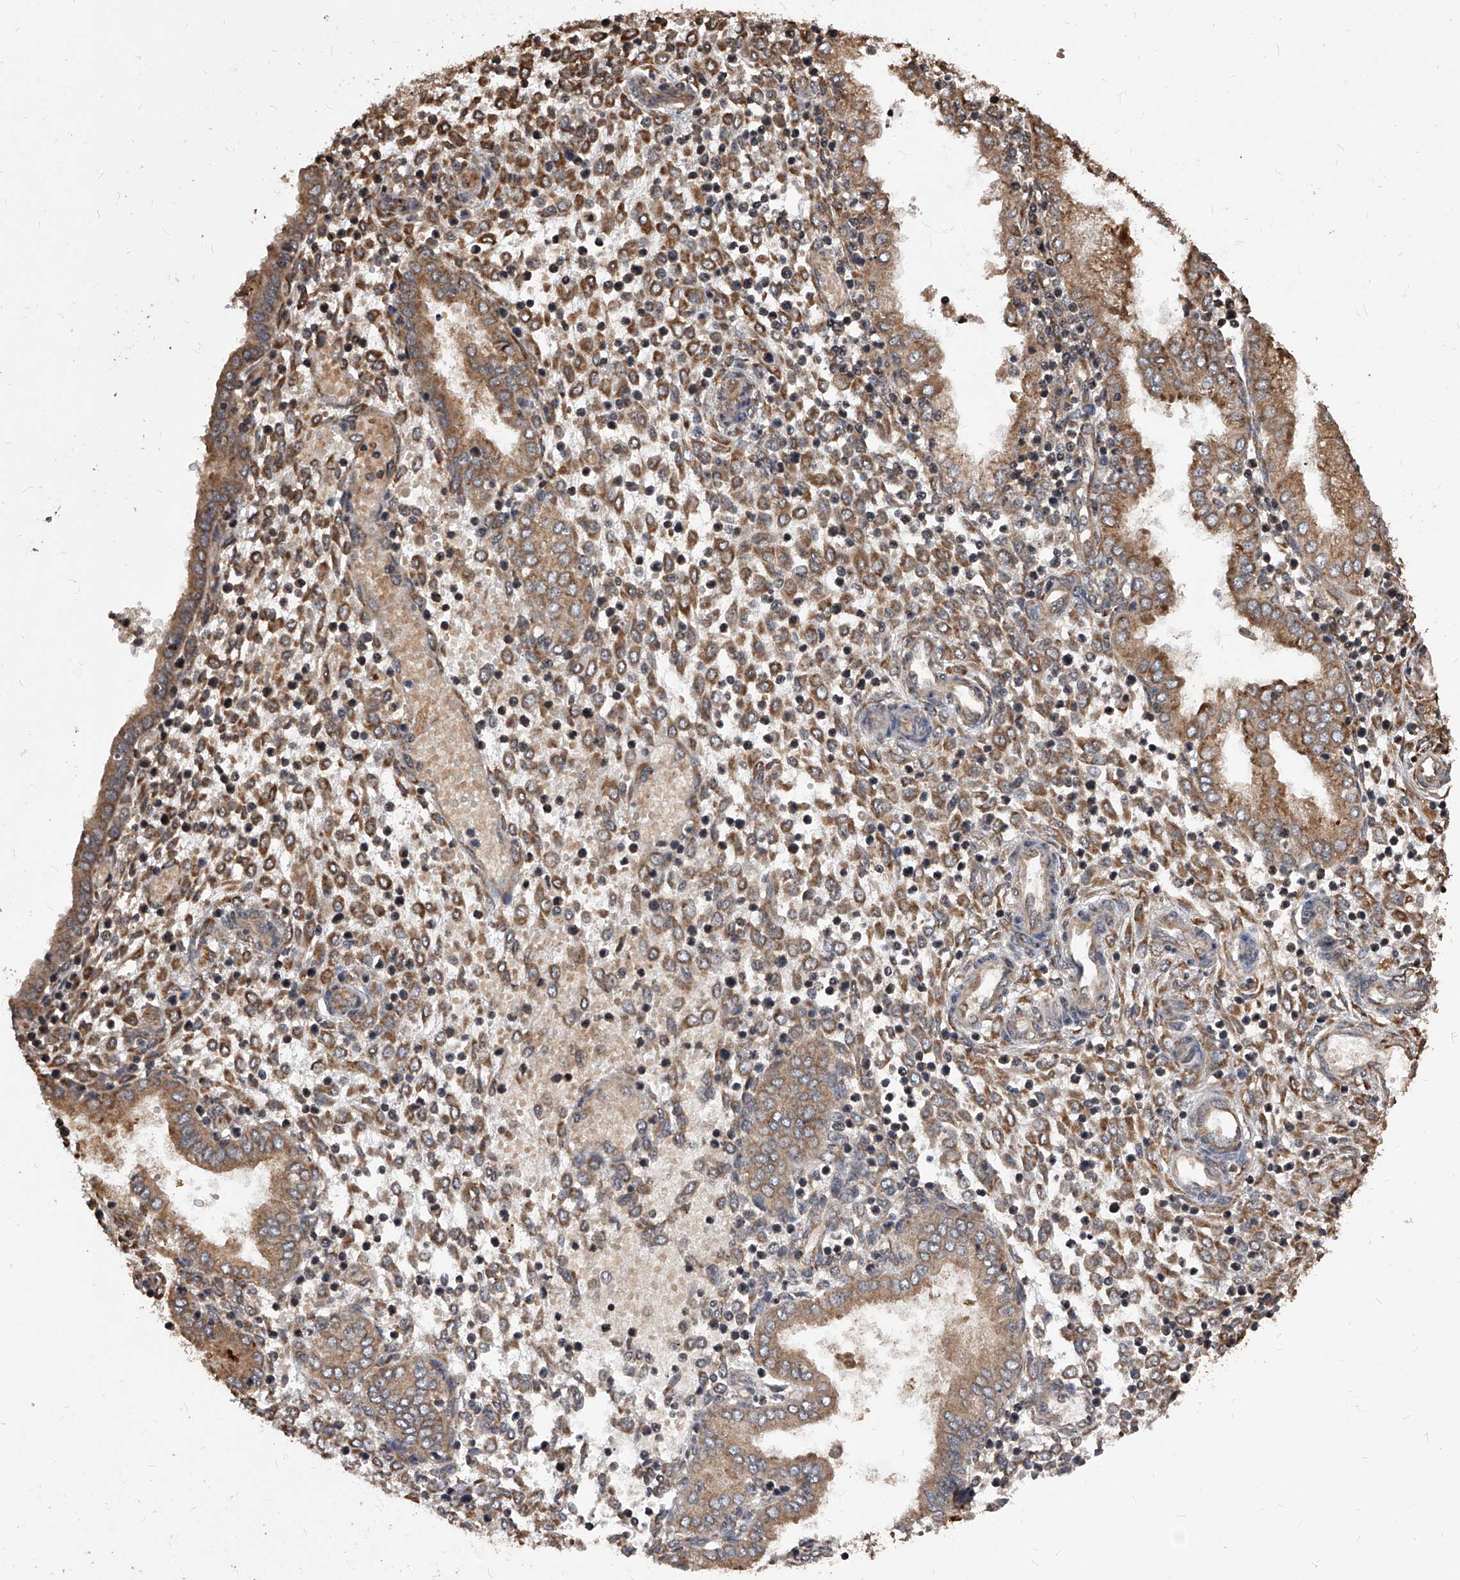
{"staining": {"intensity": "moderate", "quantity": ">75%", "location": "cytoplasmic/membranous,nuclear"}, "tissue": "endometrium", "cell_type": "Cells in endometrial stroma", "image_type": "normal", "snomed": [{"axis": "morphology", "description": "Normal tissue, NOS"}, {"axis": "topography", "description": "Endometrium"}], "caption": "Cells in endometrial stroma demonstrate medium levels of moderate cytoplasmic/membranous,nuclear positivity in about >75% of cells in unremarkable endometrium. Ihc stains the protein in brown and the nuclei are stained blue.", "gene": "ID1", "patient": {"sex": "female", "age": 53}}